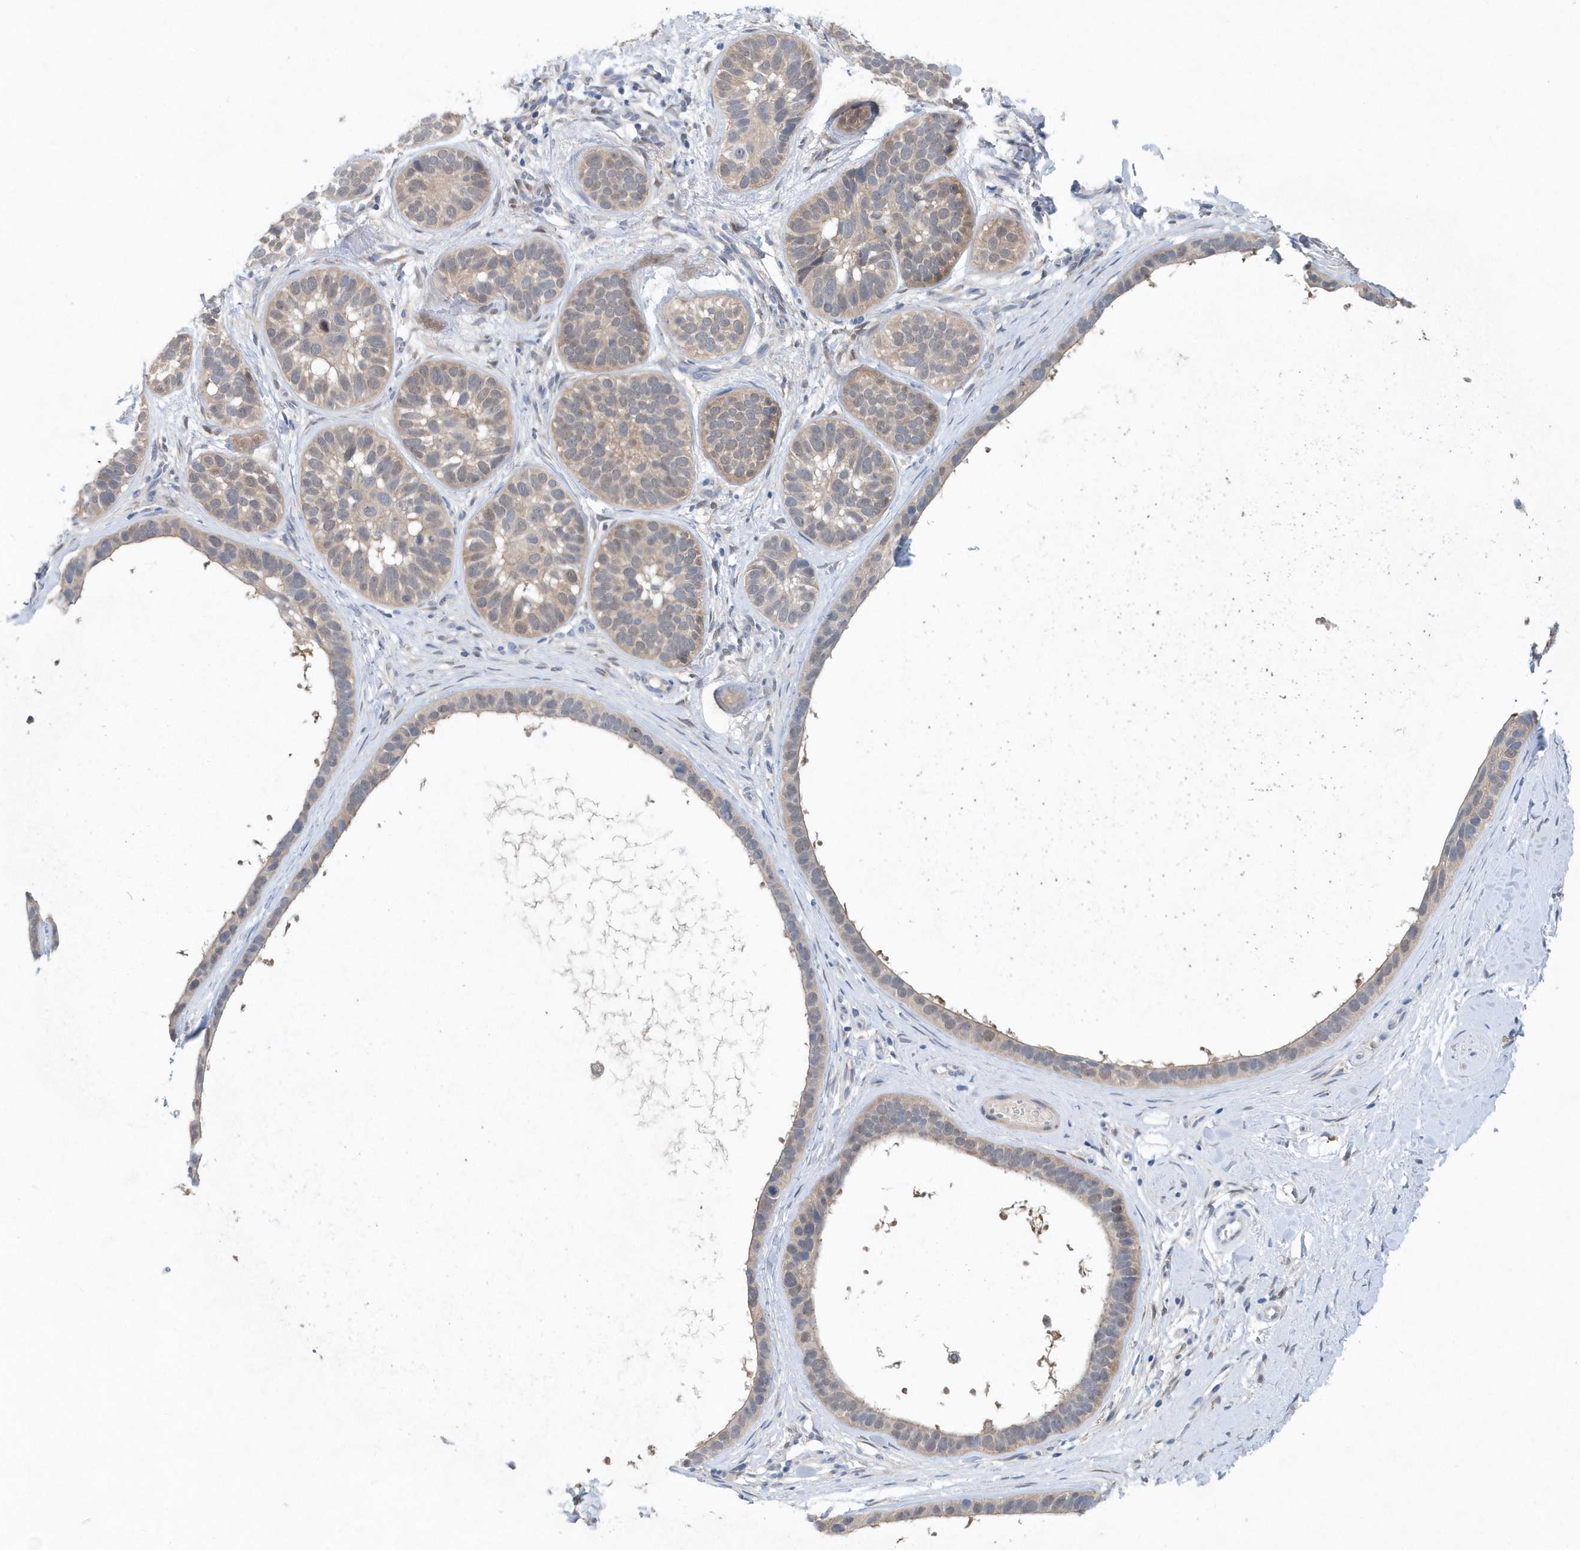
{"staining": {"intensity": "negative", "quantity": "none", "location": "none"}, "tissue": "skin cancer", "cell_type": "Tumor cells", "image_type": "cancer", "snomed": [{"axis": "morphology", "description": "Basal cell carcinoma"}, {"axis": "topography", "description": "Skin"}], "caption": "Immunohistochemistry (IHC) image of human skin cancer (basal cell carcinoma) stained for a protein (brown), which demonstrates no expression in tumor cells.", "gene": "PFN2", "patient": {"sex": "male", "age": 62}}